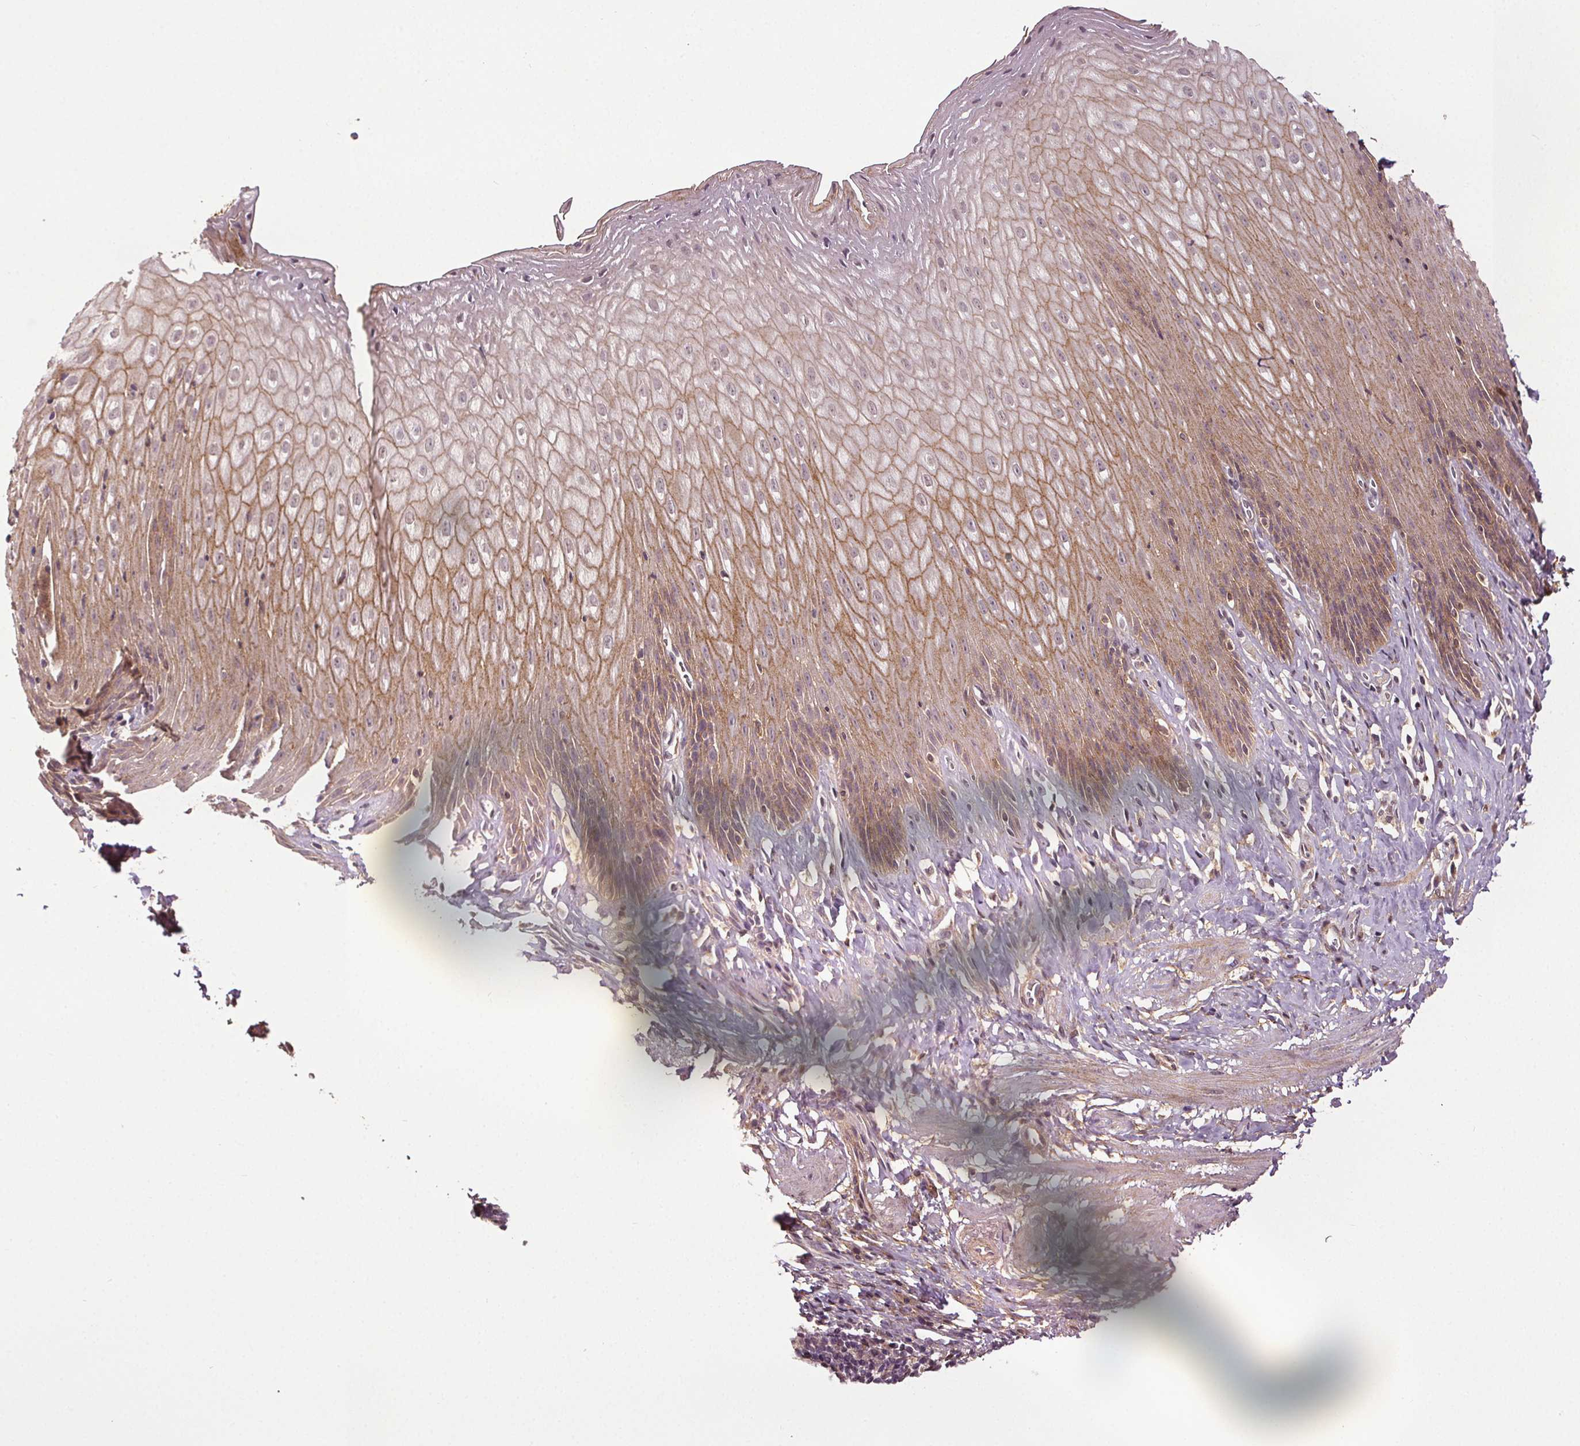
{"staining": {"intensity": "moderate", "quantity": ">75%", "location": "cytoplasmic/membranous"}, "tissue": "esophagus", "cell_type": "Squamous epithelial cells", "image_type": "normal", "snomed": [{"axis": "morphology", "description": "Normal tissue, NOS"}, {"axis": "topography", "description": "Esophagus"}], "caption": "An image of esophagus stained for a protein reveals moderate cytoplasmic/membranous brown staining in squamous epithelial cells.", "gene": "EPHB3", "patient": {"sex": "female", "age": 61}}